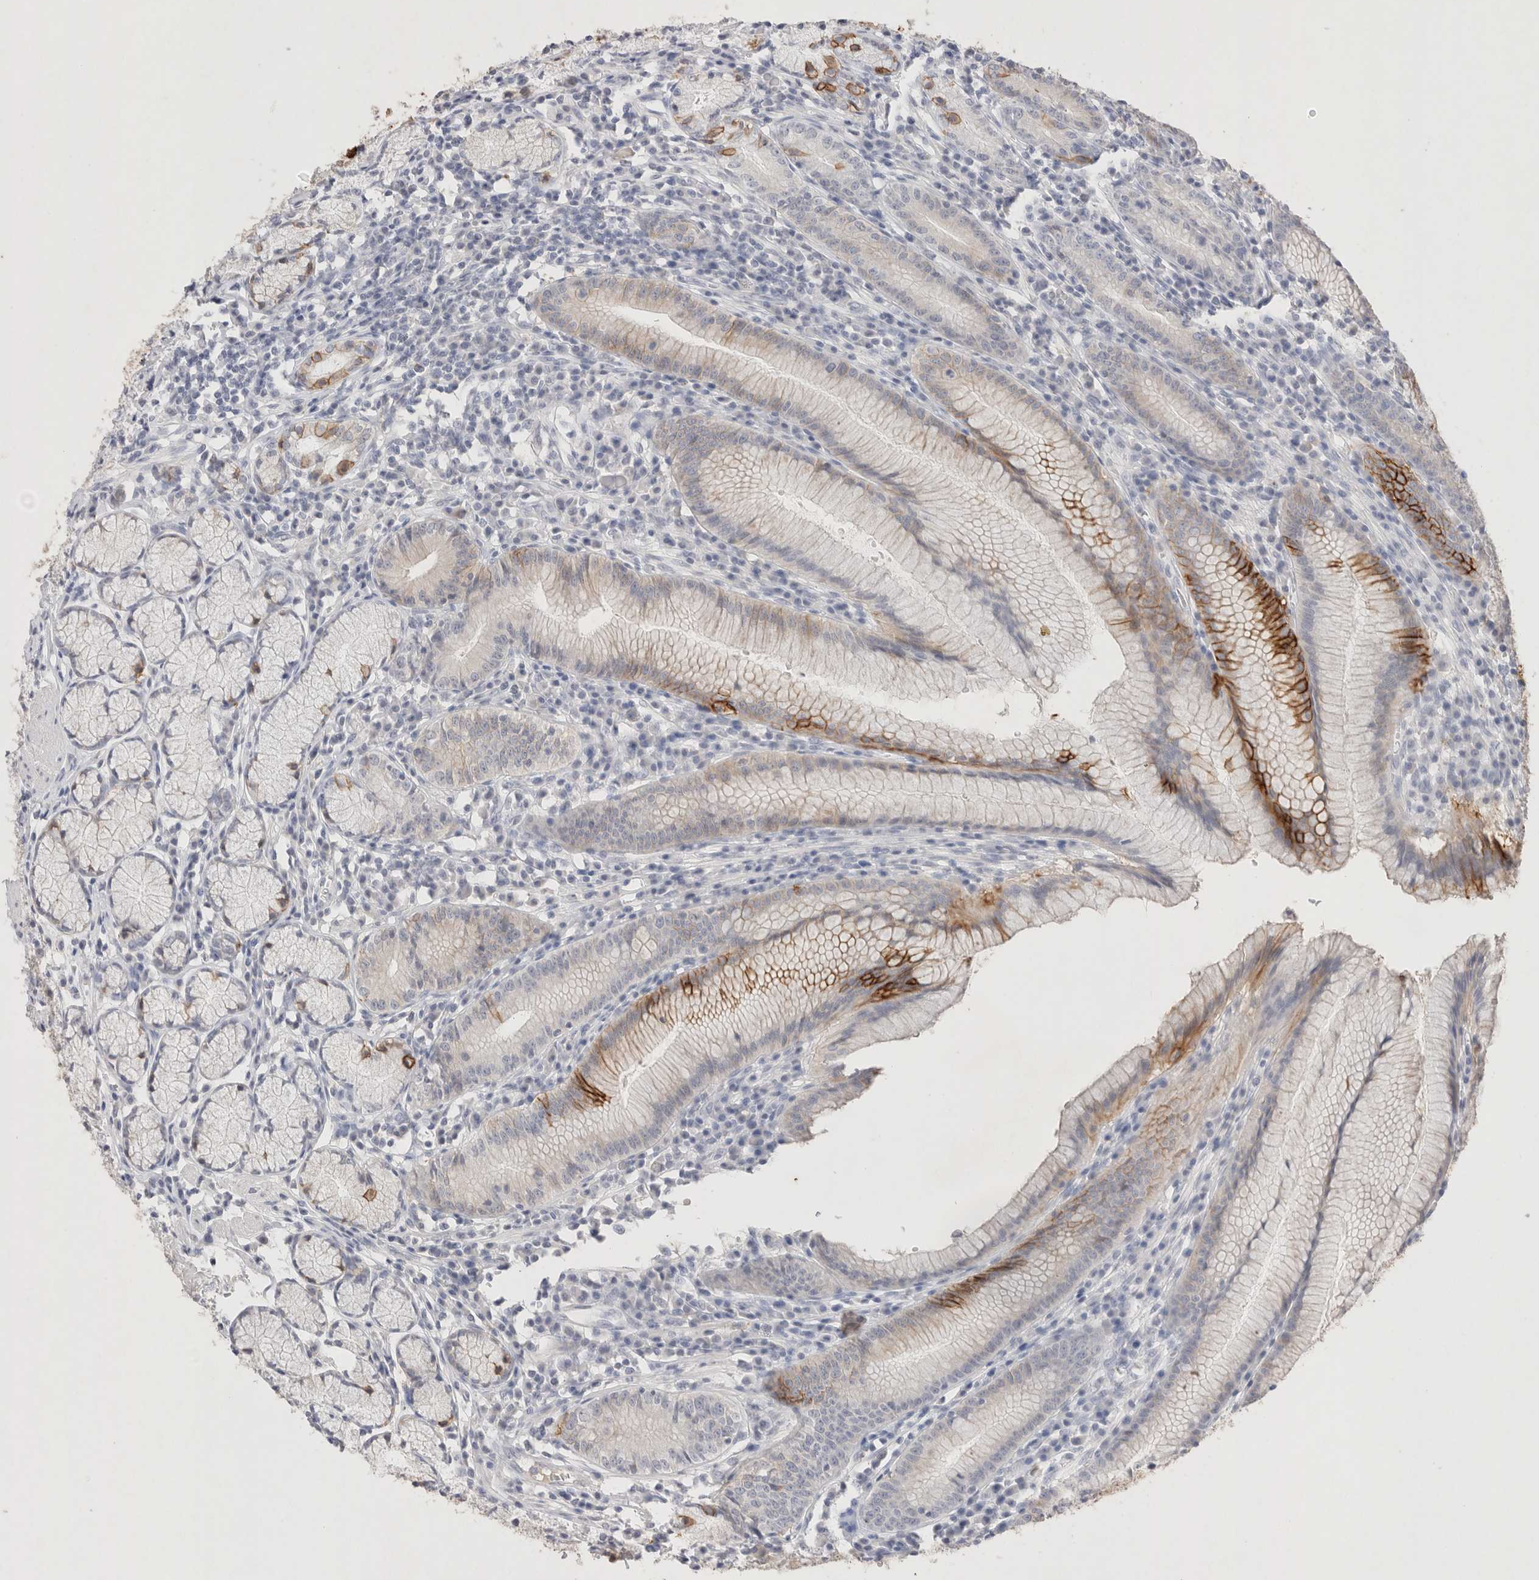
{"staining": {"intensity": "strong", "quantity": "<25%", "location": "cytoplasmic/membranous"}, "tissue": "stomach", "cell_type": "Glandular cells", "image_type": "normal", "snomed": [{"axis": "morphology", "description": "Normal tissue, NOS"}, {"axis": "topography", "description": "Stomach"}], "caption": "A high-resolution photomicrograph shows IHC staining of normal stomach, which reveals strong cytoplasmic/membranous expression in approximately <25% of glandular cells.", "gene": "EPCAM", "patient": {"sex": "male", "age": 55}}